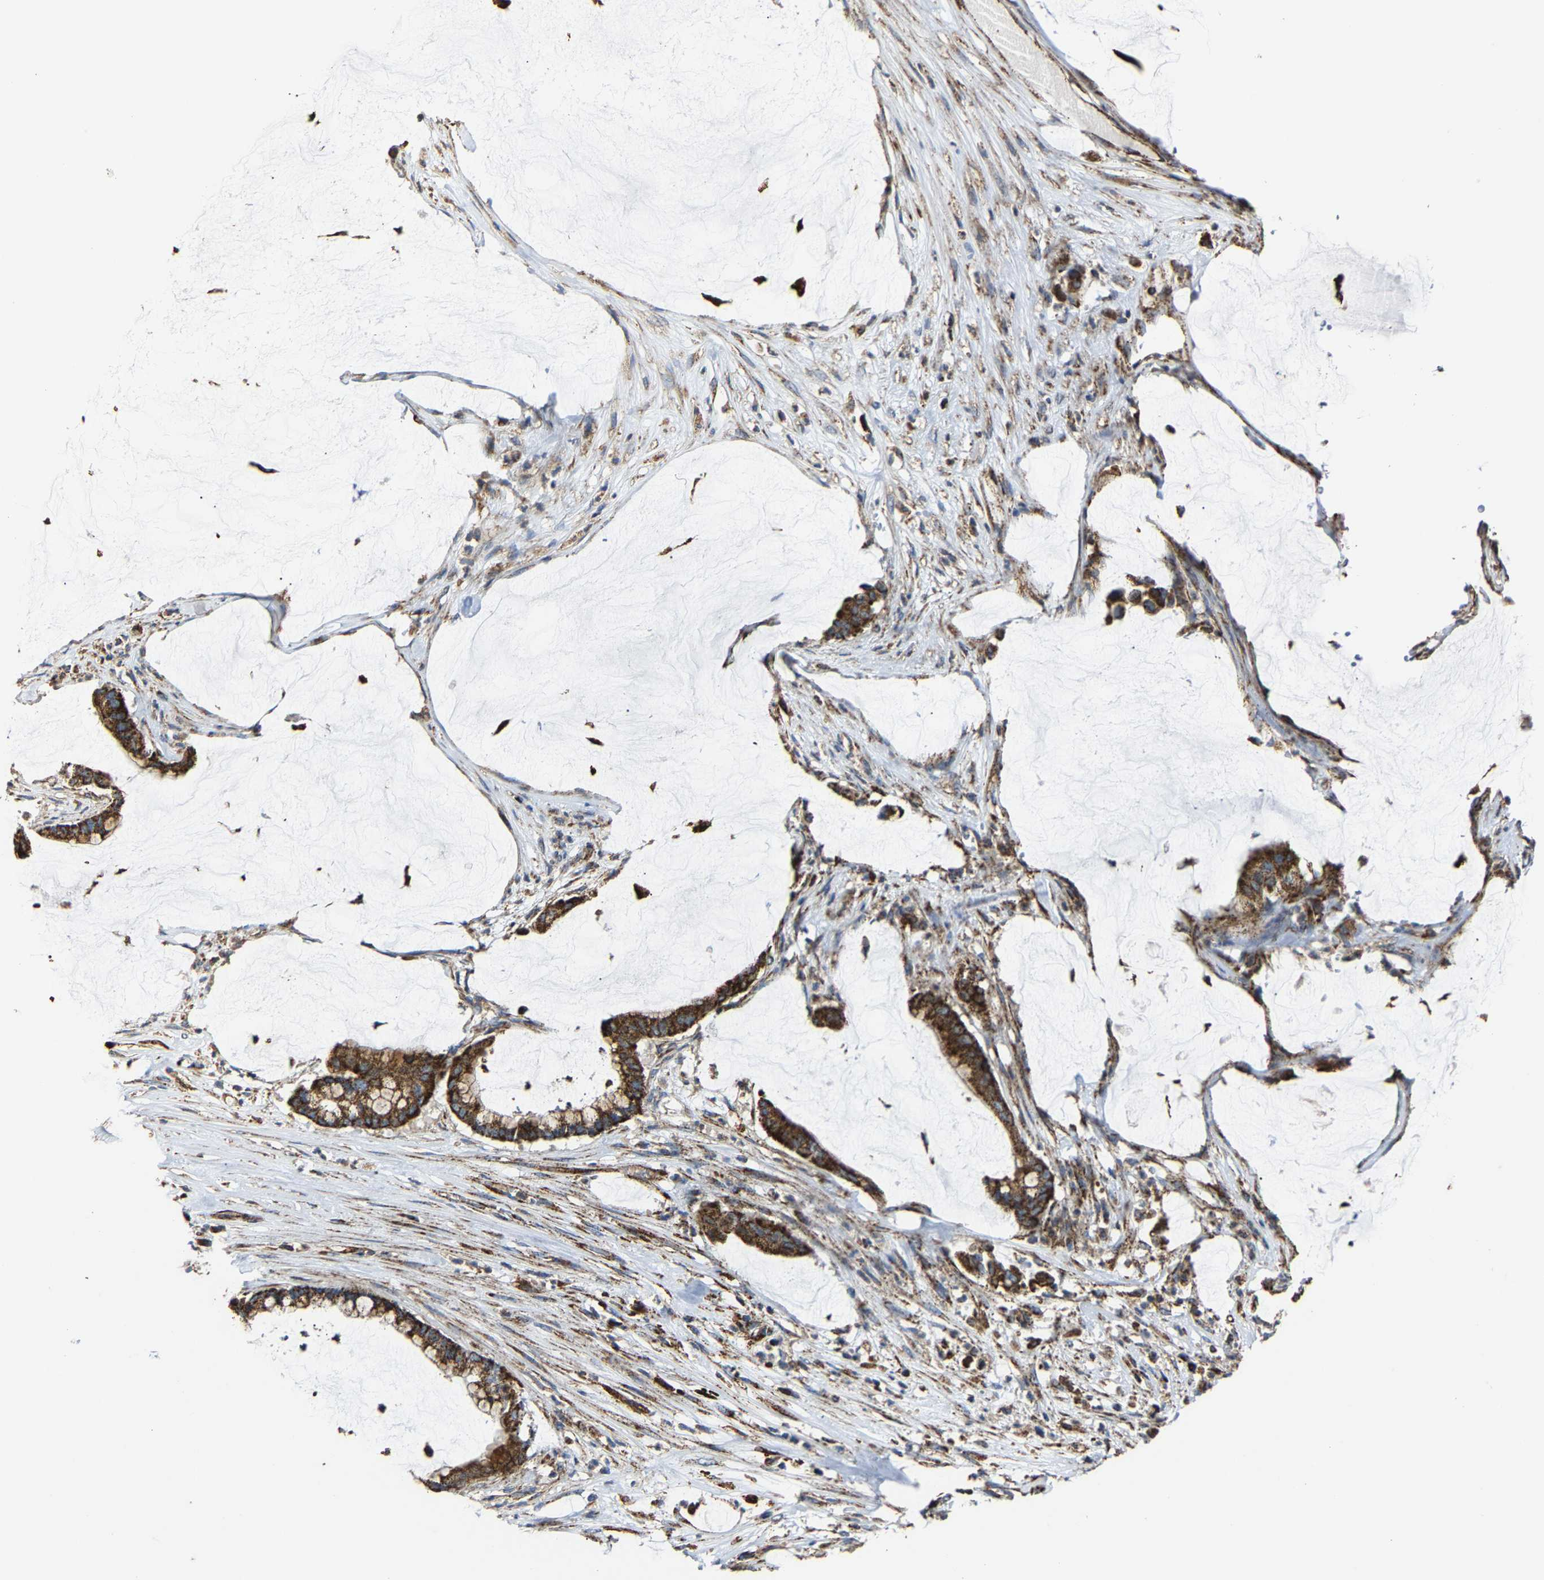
{"staining": {"intensity": "strong", "quantity": ">75%", "location": "cytoplasmic/membranous"}, "tissue": "pancreatic cancer", "cell_type": "Tumor cells", "image_type": "cancer", "snomed": [{"axis": "morphology", "description": "Adenocarcinoma, NOS"}, {"axis": "topography", "description": "Pancreas"}], "caption": "Adenocarcinoma (pancreatic) stained with immunohistochemistry reveals strong cytoplasmic/membranous staining in approximately >75% of tumor cells. The protein of interest is stained brown, and the nuclei are stained in blue (DAB IHC with brightfield microscopy, high magnification).", "gene": "NDUFV3", "patient": {"sex": "male", "age": 41}}